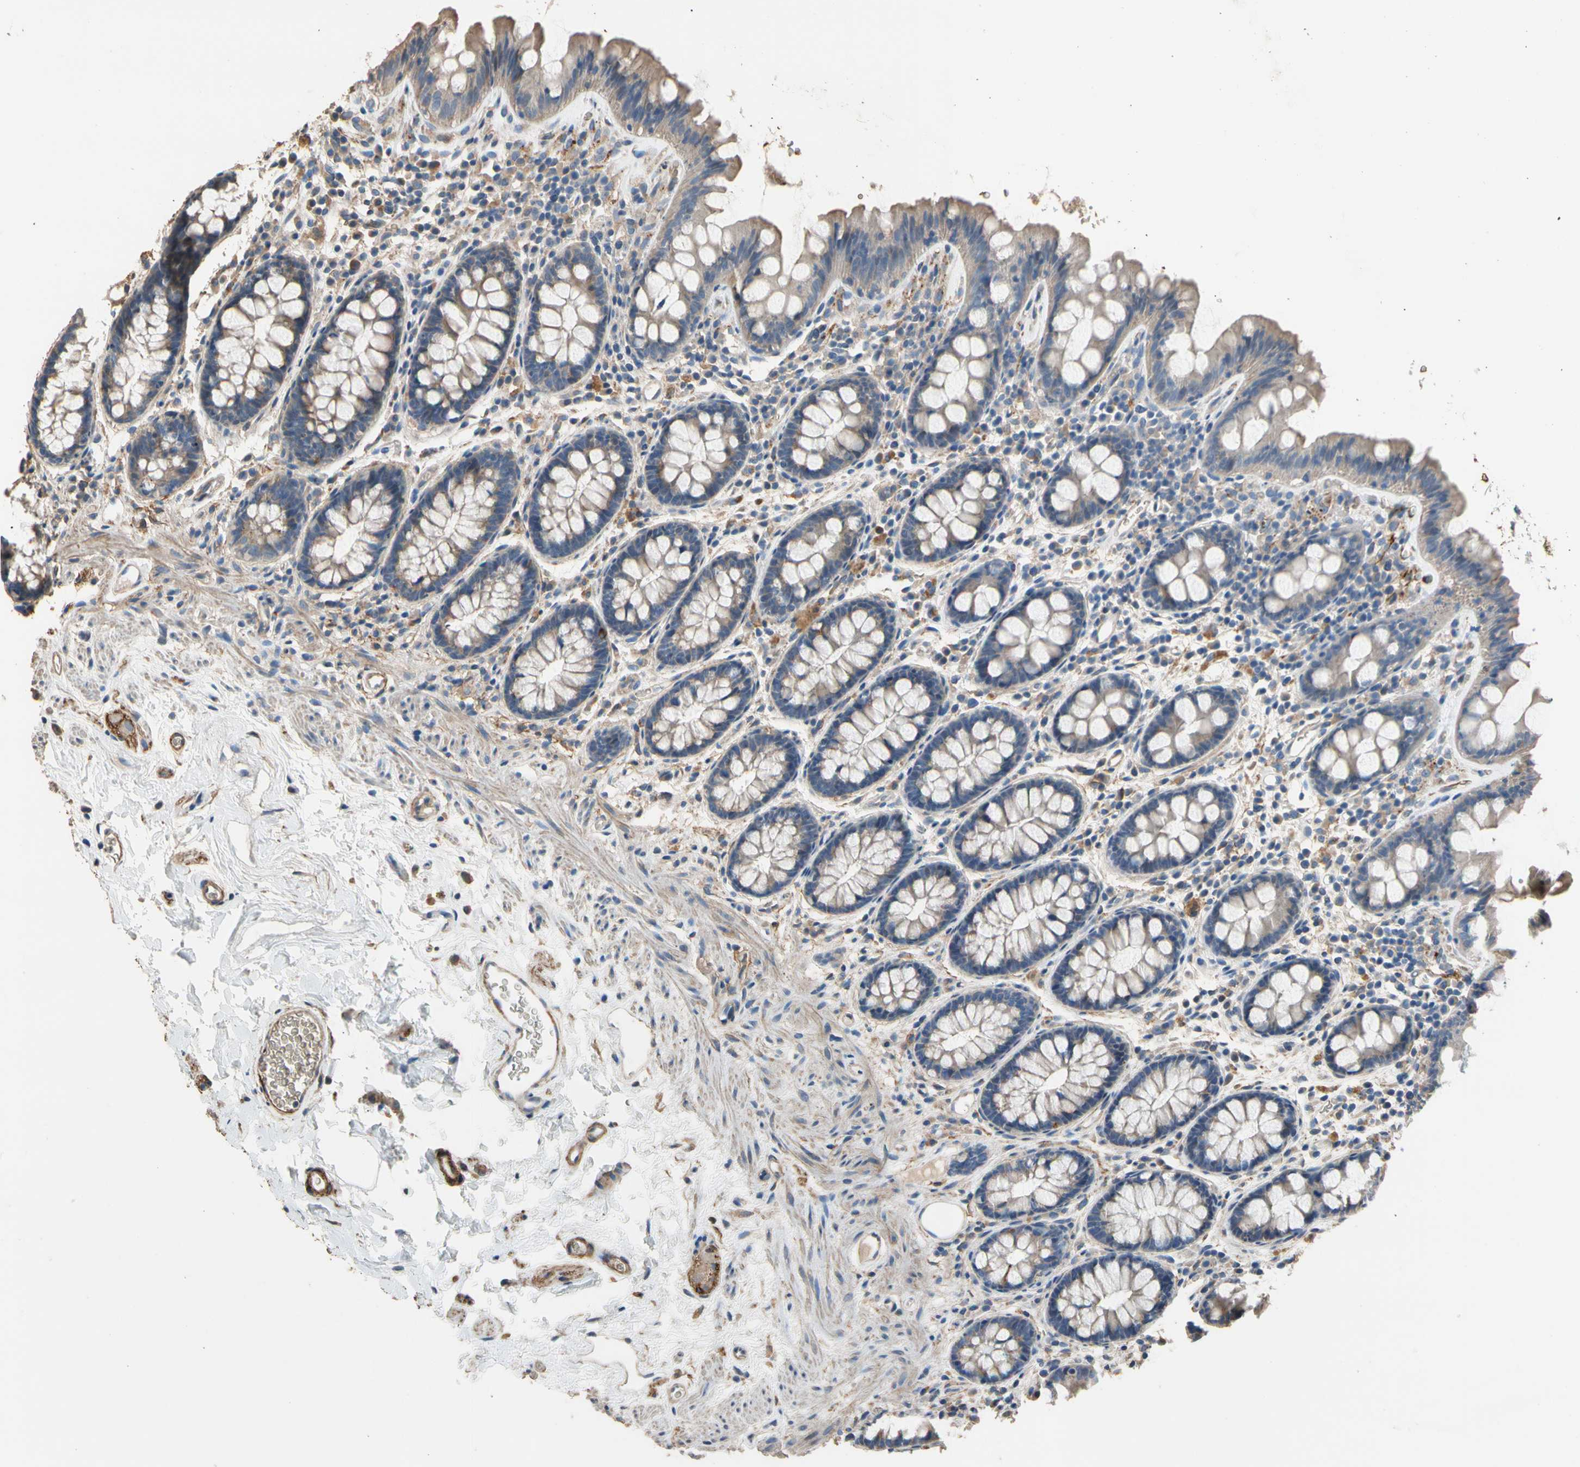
{"staining": {"intensity": "moderate", "quantity": ">75%", "location": "cytoplasmic/membranous"}, "tissue": "colon", "cell_type": "Endothelial cells", "image_type": "normal", "snomed": [{"axis": "morphology", "description": "Normal tissue, NOS"}, {"axis": "topography", "description": "Colon"}], "caption": "Immunohistochemical staining of benign human colon reveals moderate cytoplasmic/membranous protein staining in about >75% of endothelial cells.", "gene": "SUSD2", "patient": {"sex": "female", "age": 80}}